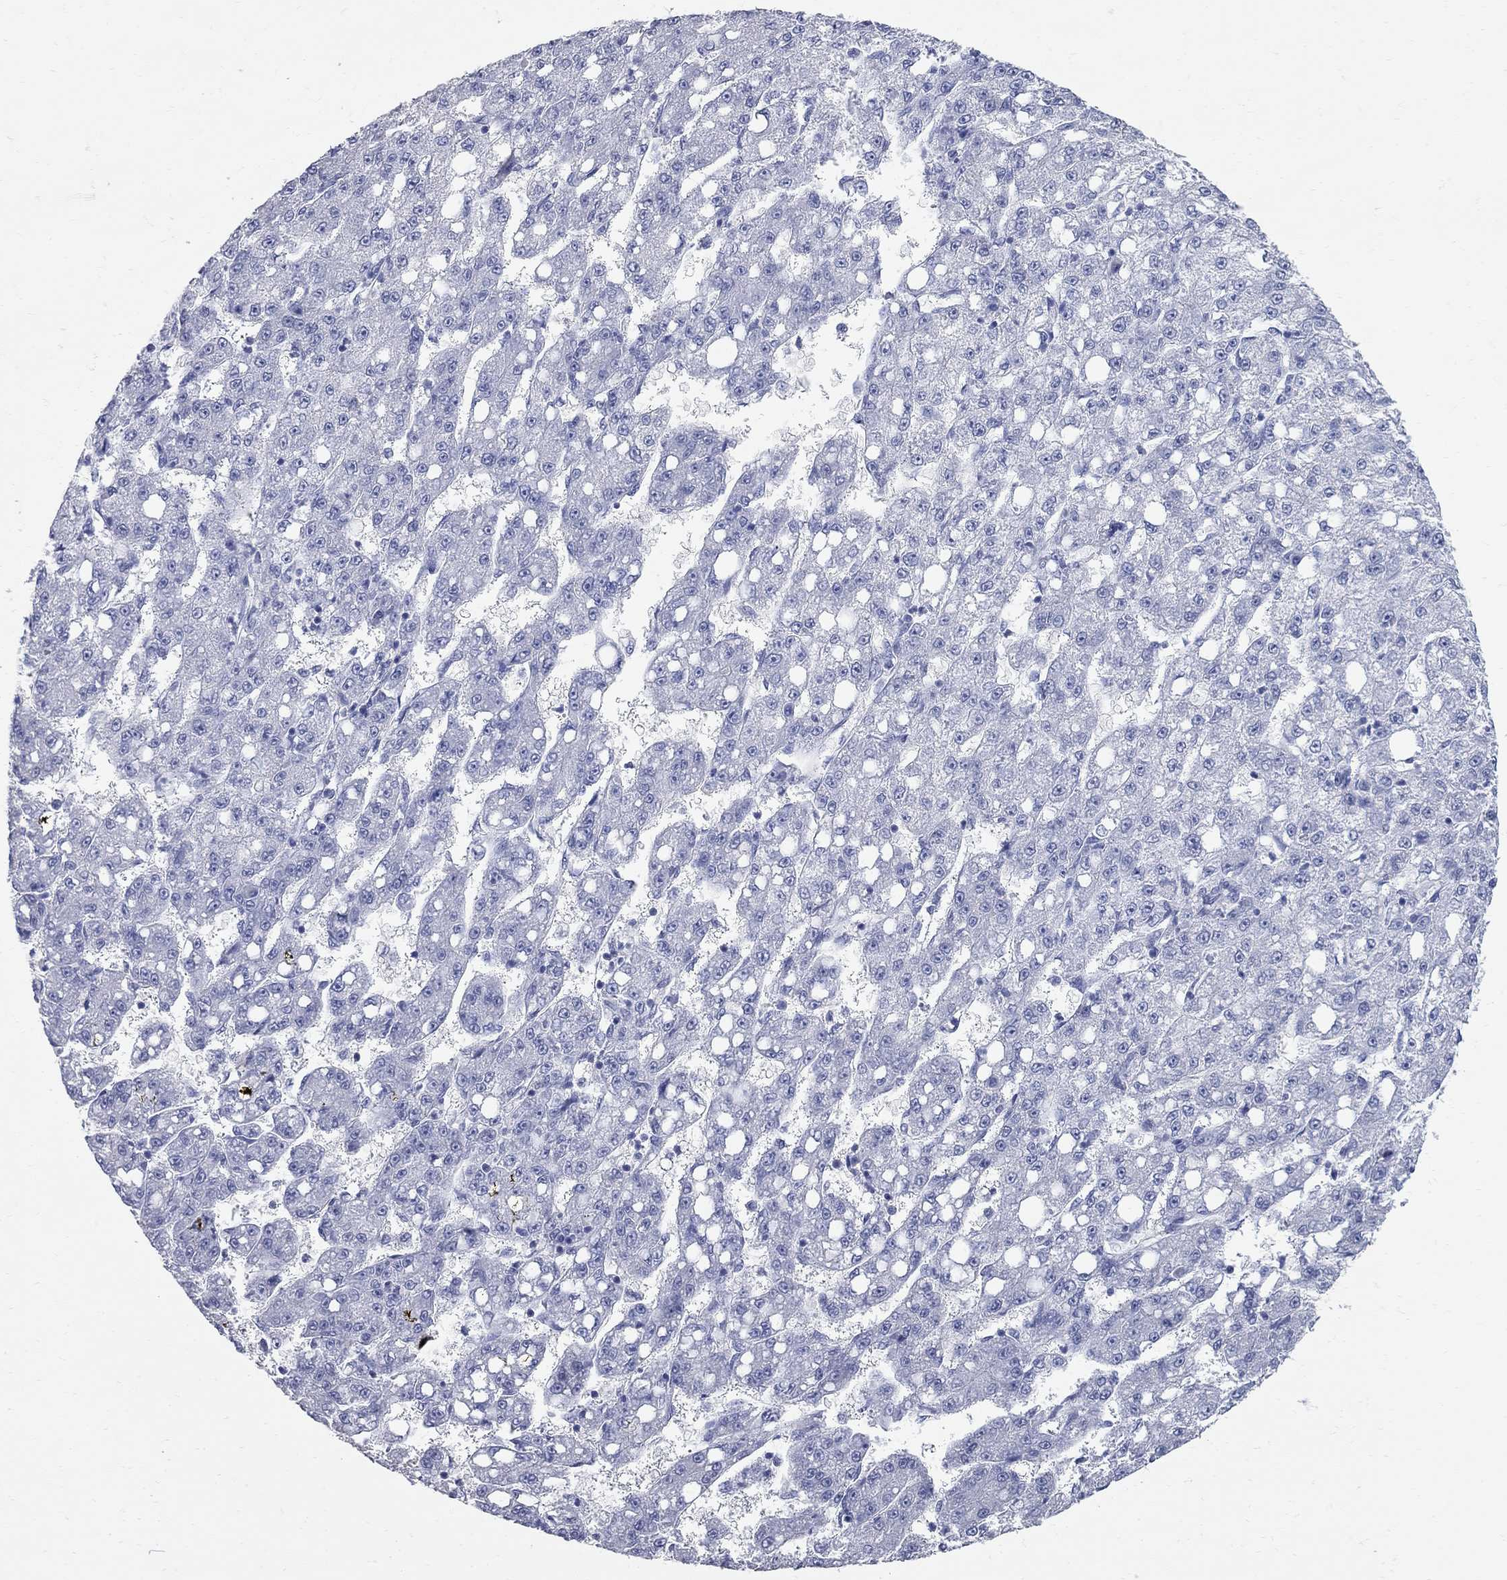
{"staining": {"intensity": "negative", "quantity": "none", "location": "none"}, "tissue": "liver cancer", "cell_type": "Tumor cells", "image_type": "cancer", "snomed": [{"axis": "morphology", "description": "Carcinoma, Hepatocellular, NOS"}, {"axis": "topography", "description": "Liver"}], "caption": "Immunohistochemical staining of liver cancer (hepatocellular carcinoma) displays no significant expression in tumor cells.", "gene": "BPIFB1", "patient": {"sex": "female", "age": 65}}